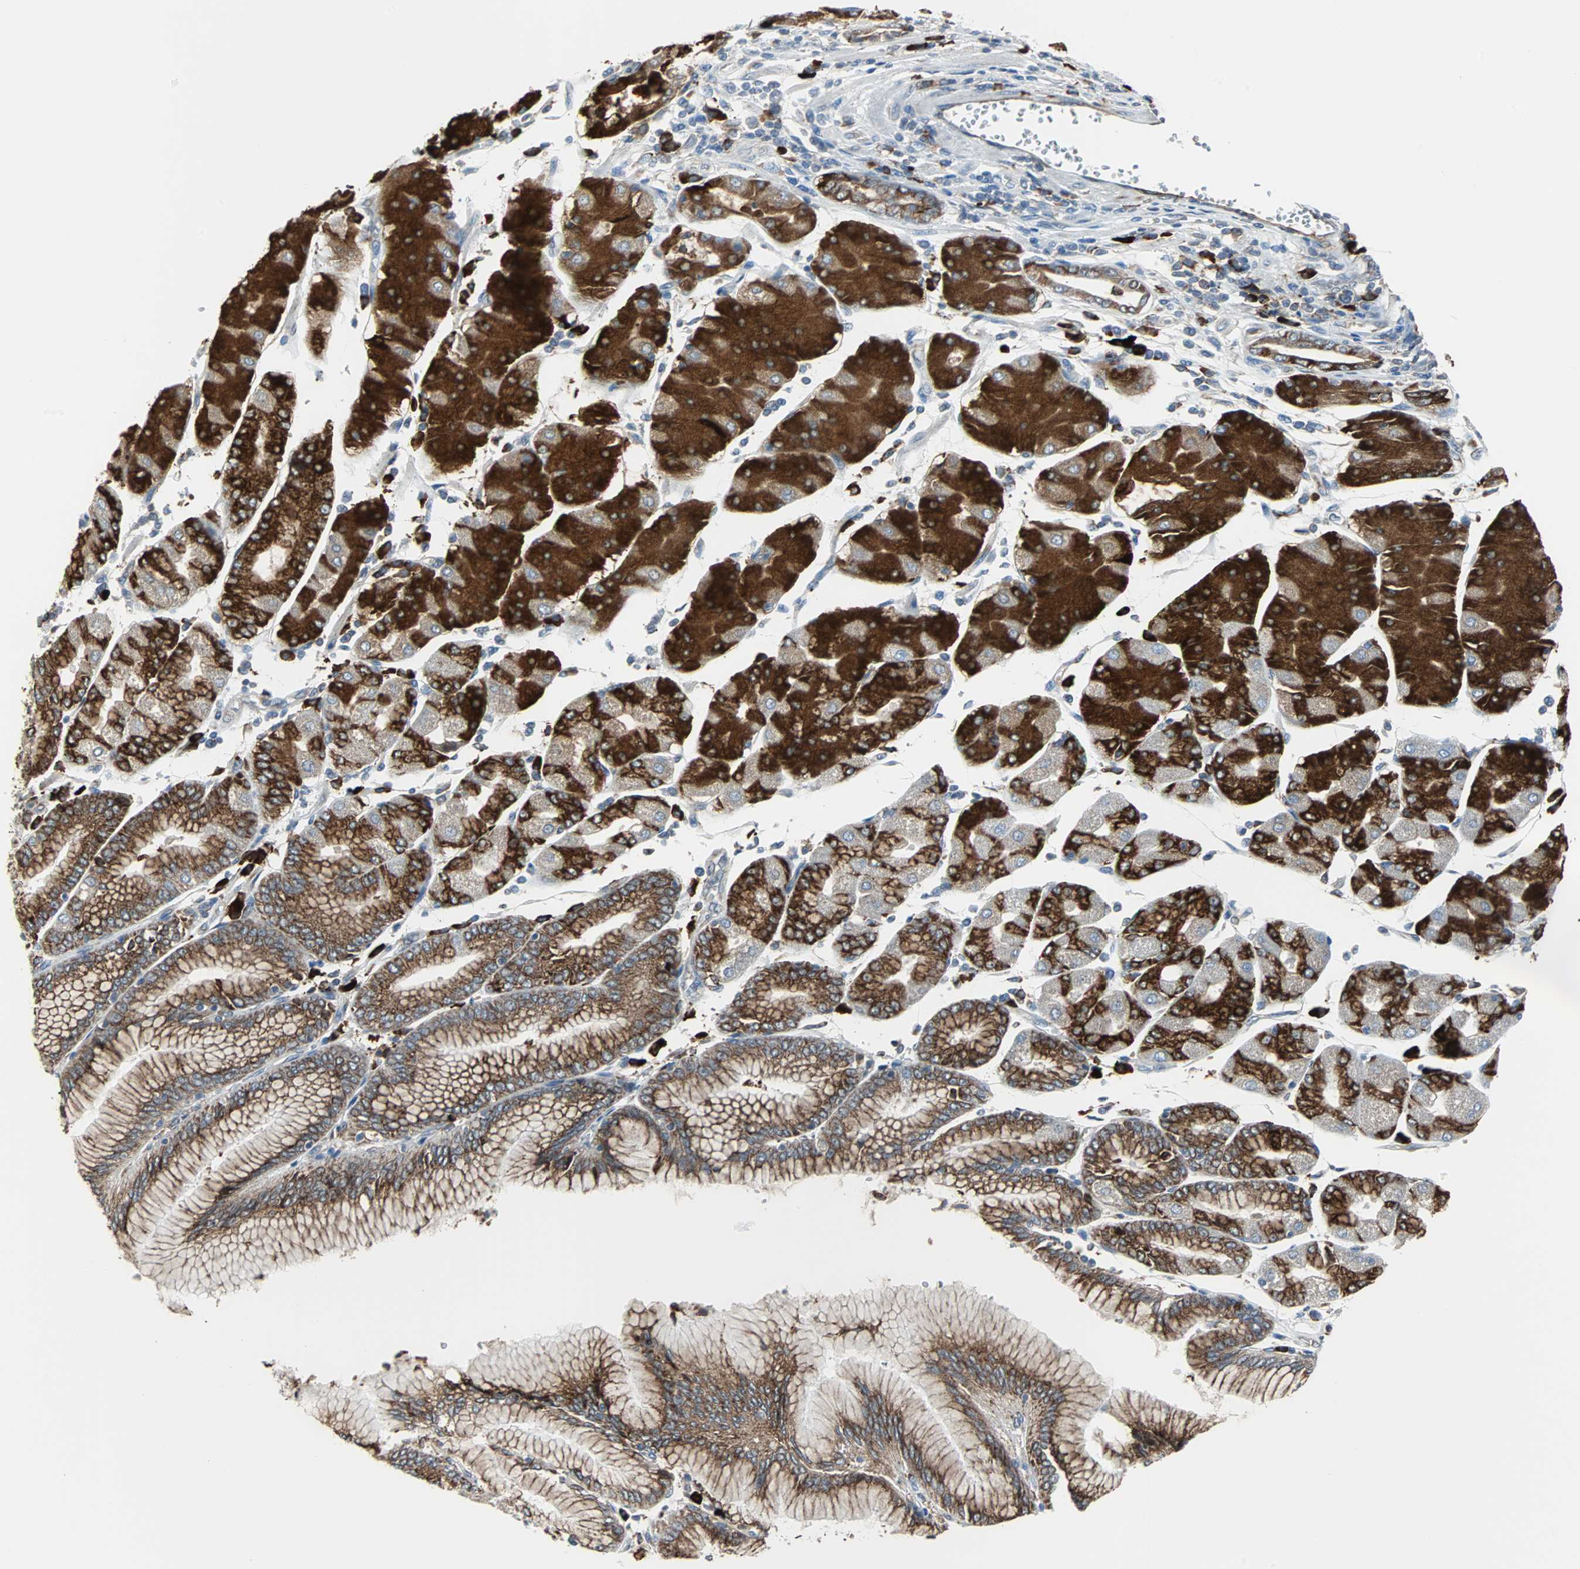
{"staining": {"intensity": "strong", "quantity": ">75%", "location": "cytoplasmic/membranous"}, "tissue": "stomach cancer", "cell_type": "Tumor cells", "image_type": "cancer", "snomed": [{"axis": "morphology", "description": "Normal tissue, NOS"}, {"axis": "morphology", "description": "Adenocarcinoma, NOS"}, {"axis": "topography", "description": "Stomach, upper"}, {"axis": "topography", "description": "Stomach"}], "caption": "The image displays immunohistochemical staining of stomach cancer. There is strong cytoplasmic/membranous expression is present in about >75% of tumor cells.", "gene": "PDIA4", "patient": {"sex": "male", "age": 59}}